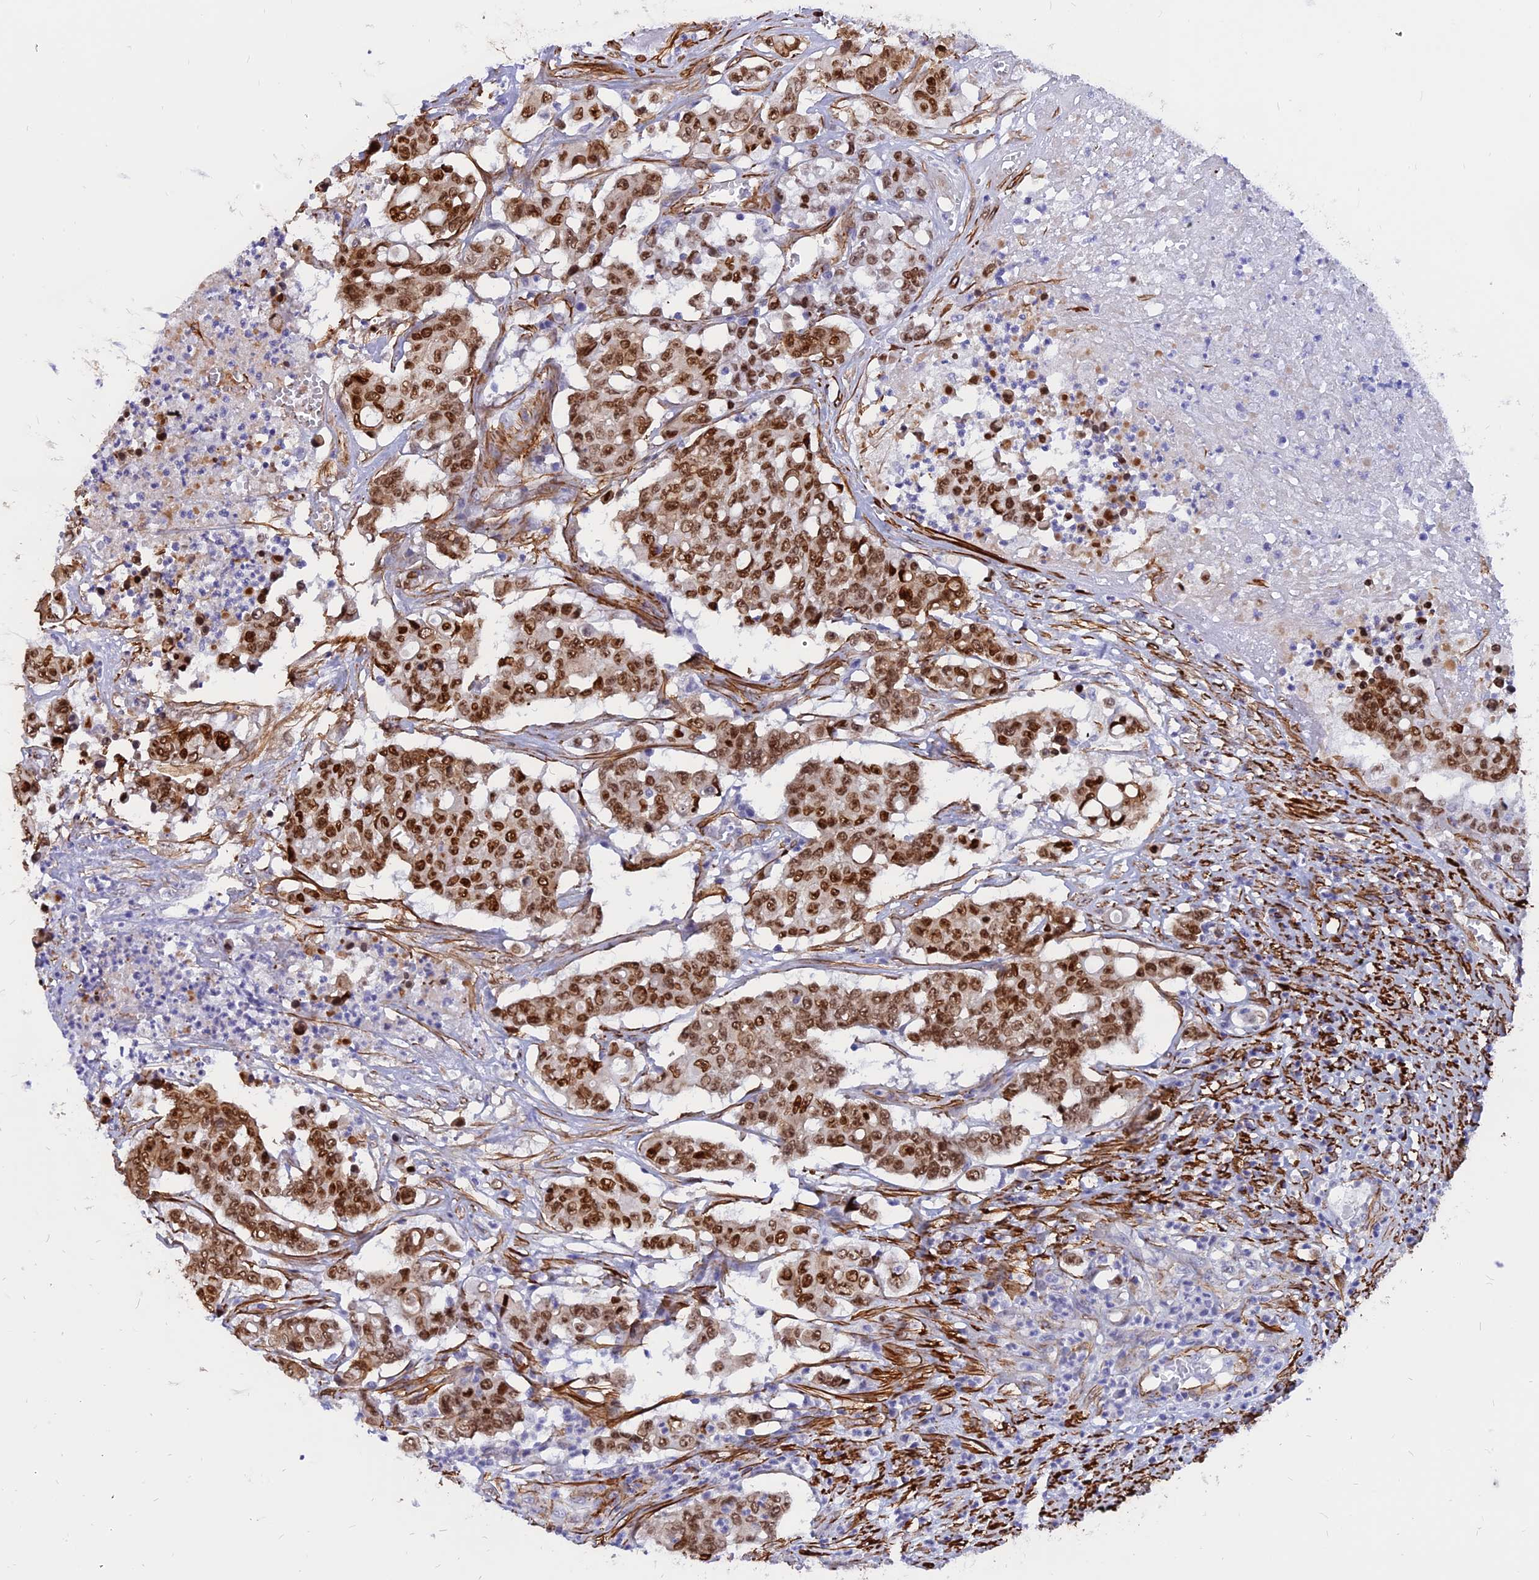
{"staining": {"intensity": "moderate", "quantity": ">75%", "location": "nuclear"}, "tissue": "colorectal cancer", "cell_type": "Tumor cells", "image_type": "cancer", "snomed": [{"axis": "morphology", "description": "Adenocarcinoma, NOS"}, {"axis": "topography", "description": "Colon"}], "caption": "There is medium levels of moderate nuclear expression in tumor cells of colorectal cancer, as demonstrated by immunohistochemical staining (brown color).", "gene": "CENPV", "patient": {"sex": "male", "age": 51}}